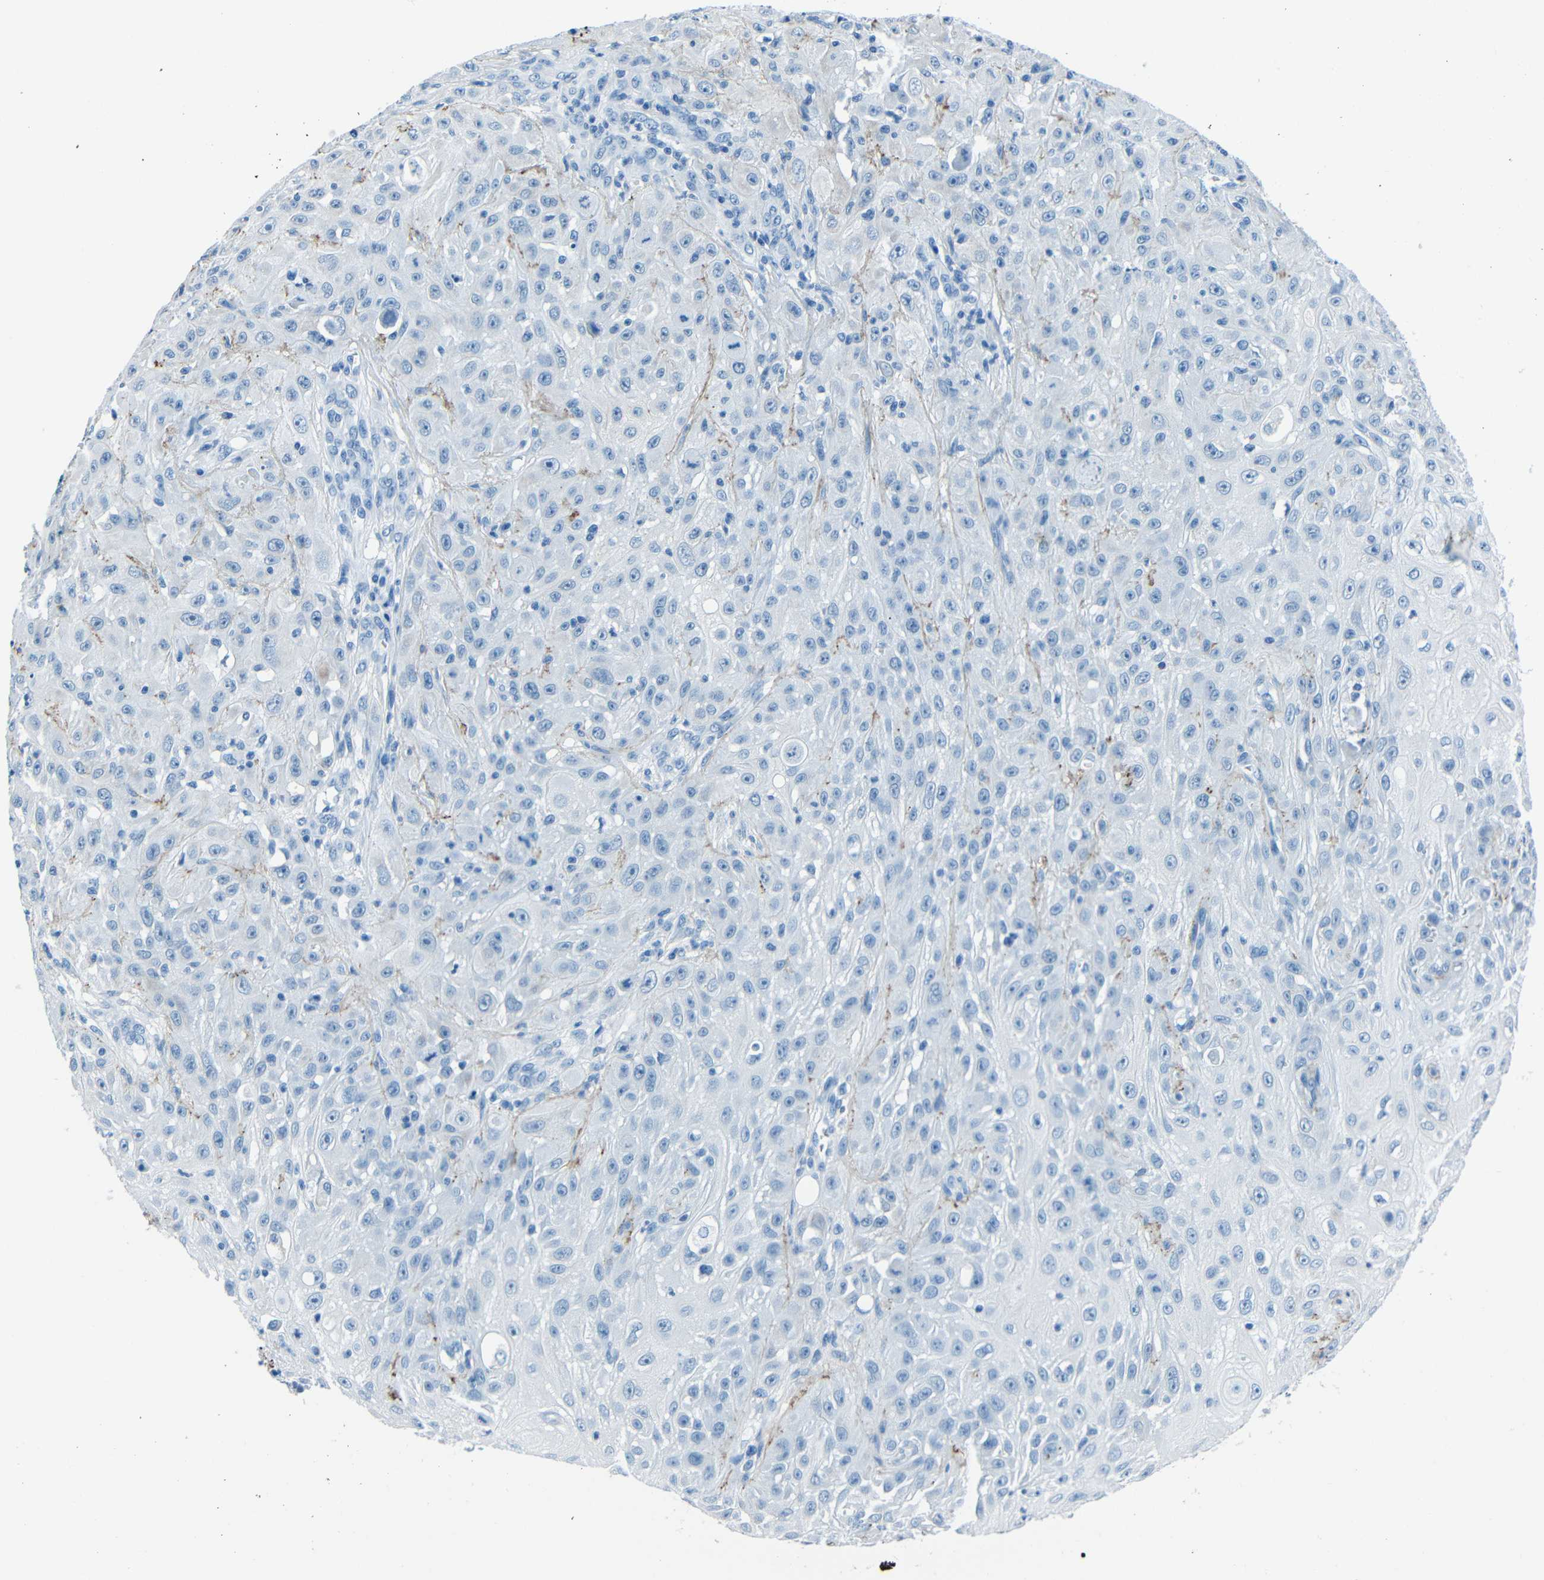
{"staining": {"intensity": "negative", "quantity": "none", "location": "none"}, "tissue": "skin cancer", "cell_type": "Tumor cells", "image_type": "cancer", "snomed": [{"axis": "morphology", "description": "Squamous cell carcinoma, NOS"}, {"axis": "topography", "description": "Skin"}], "caption": "IHC micrograph of human skin cancer stained for a protein (brown), which reveals no positivity in tumor cells.", "gene": "FBN2", "patient": {"sex": "male", "age": 75}}